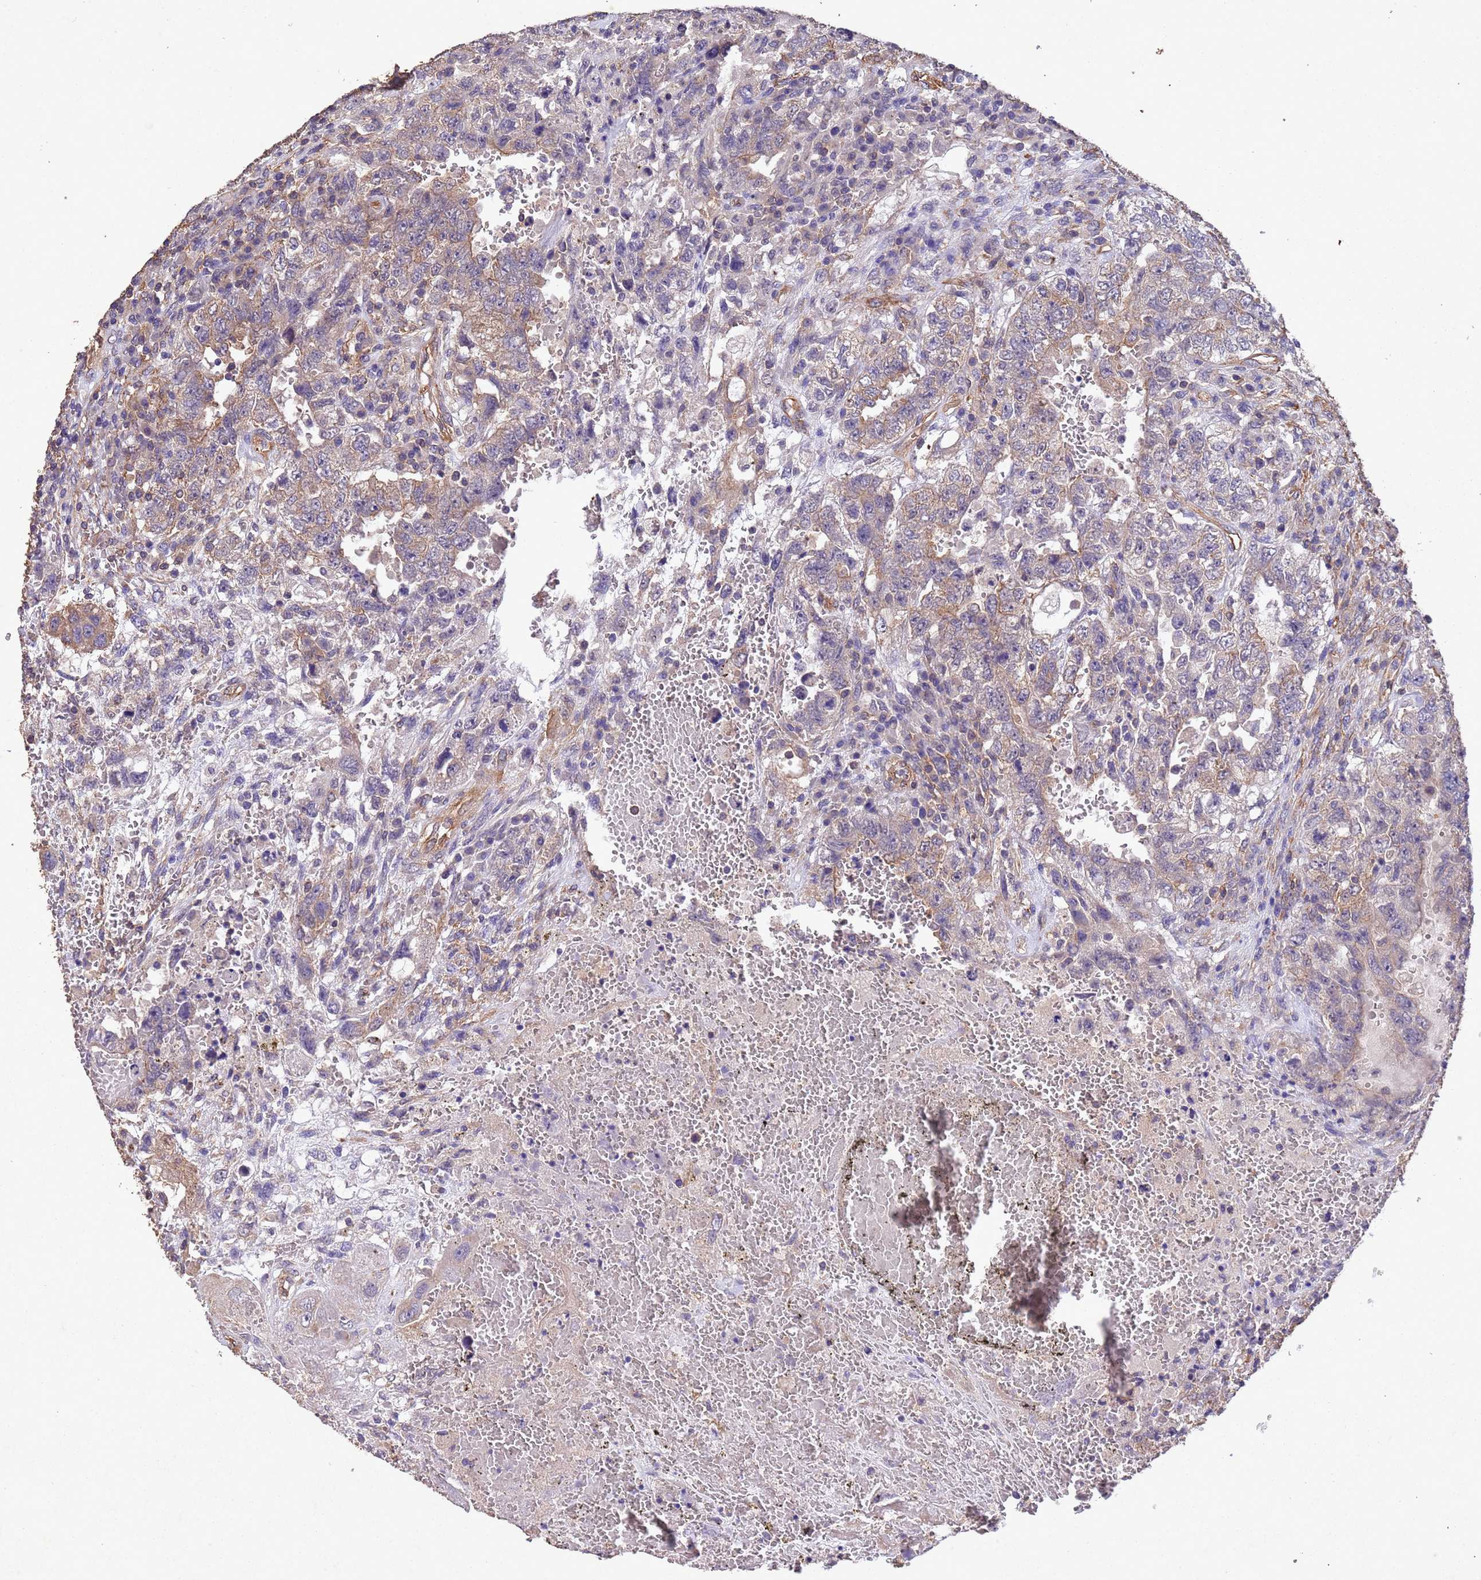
{"staining": {"intensity": "weak", "quantity": "<25%", "location": "cytoplasmic/membranous"}, "tissue": "testis cancer", "cell_type": "Tumor cells", "image_type": "cancer", "snomed": [{"axis": "morphology", "description": "Carcinoma, Embryonal, NOS"}, {"axis": "topography", "description": "Testis"}], "caption": "Testis embryonal carcinoma stained for a protein using IHC shows no positivity tumor cells.", "gene": "MTX3", "patient": {"sex": "male", "age": 26}}